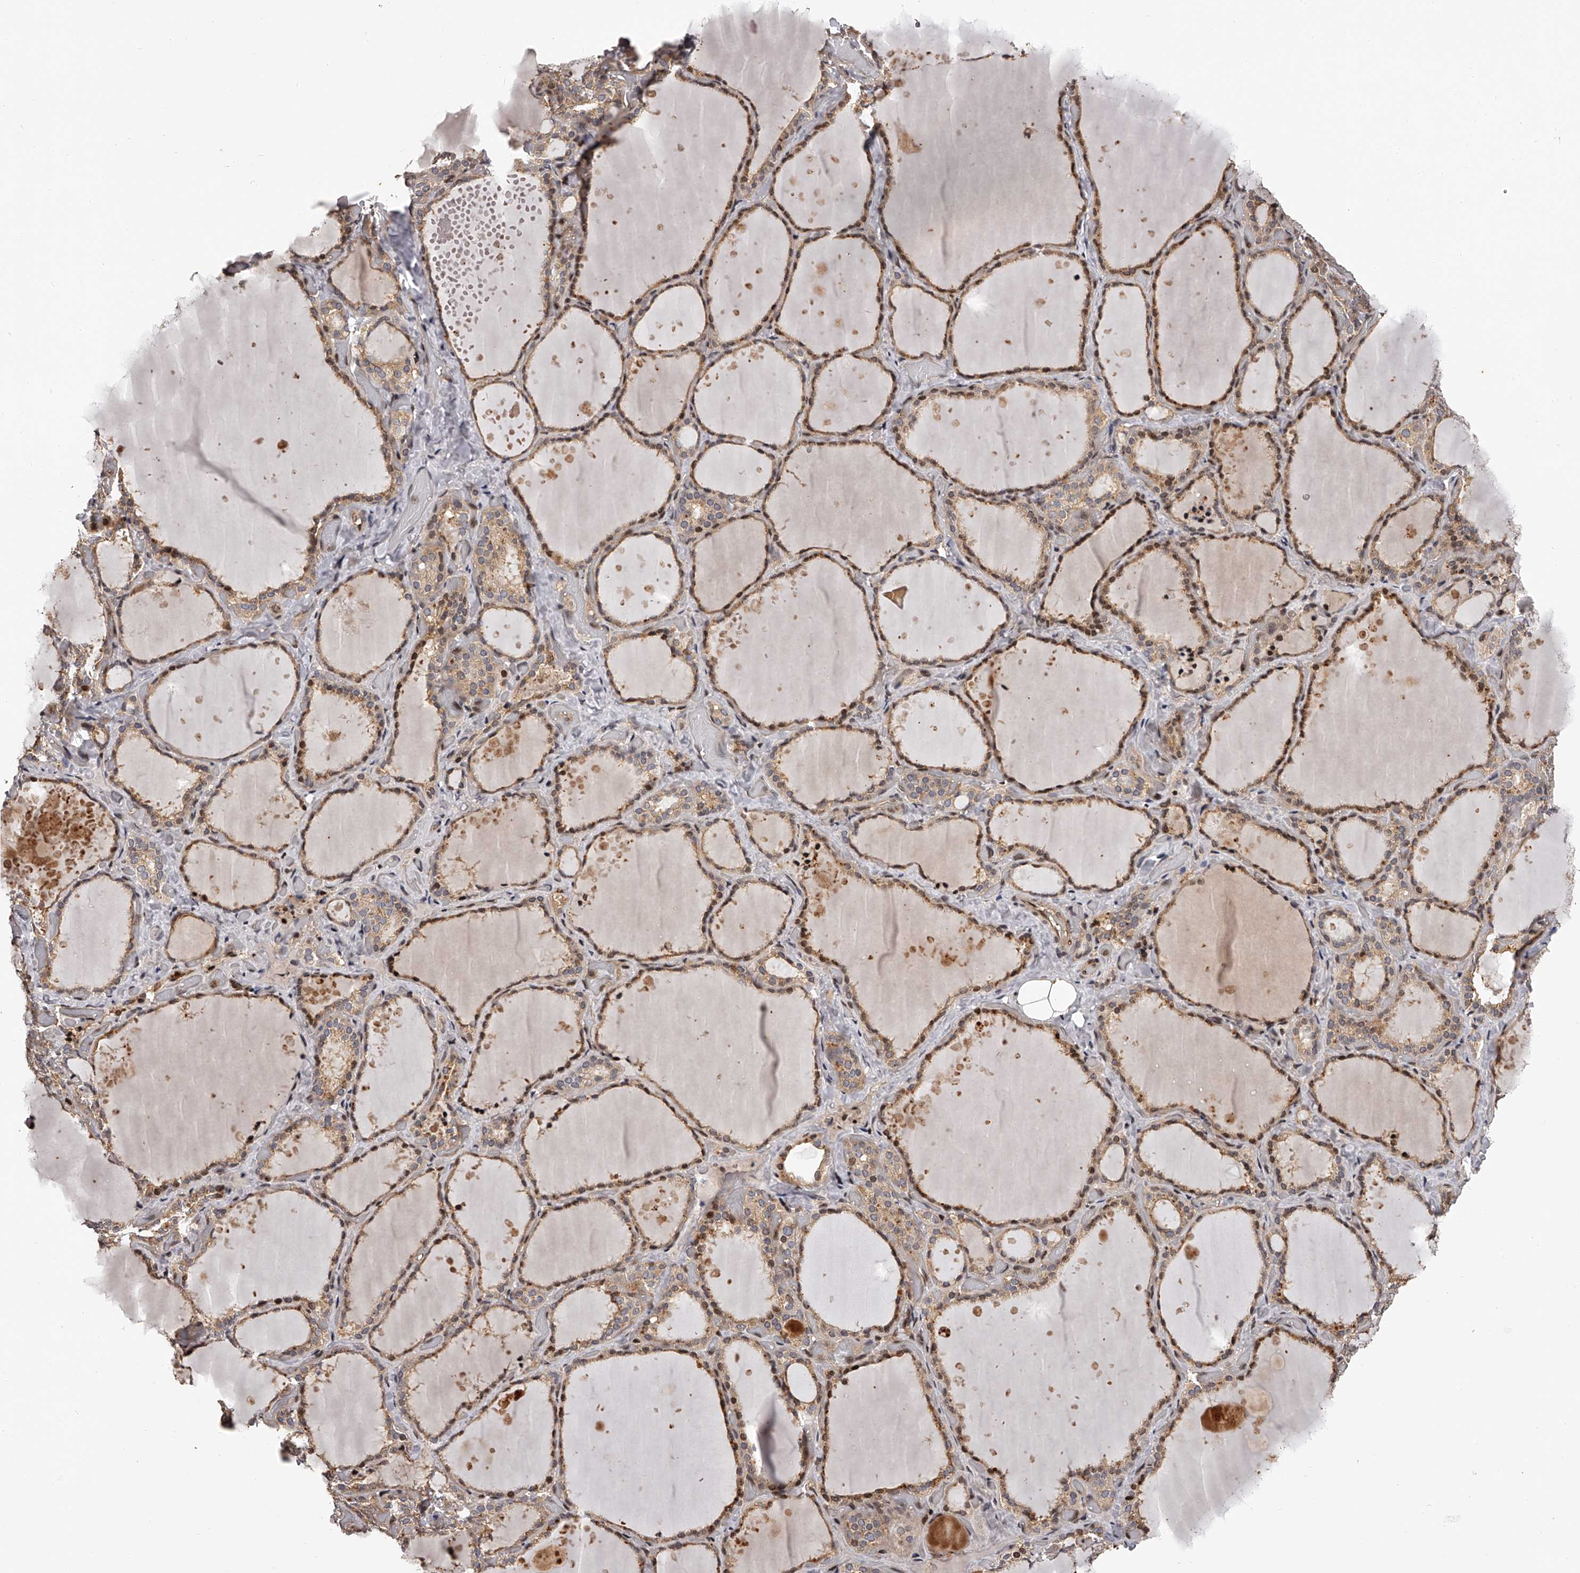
{"staining": {"intensity": "moderate", "quantity": ">75%", "location": "cytoplasmic/membranous,nuclear"}, "tissue": "thyroid gland", "cell_type": "Glandular cells", "image_type": "normal", "snomed": [{"axis": "morphology", "description": "Normal tissue, NOS"}, {"axis": "topography", "description": "Thyroid gland"}], "caption": "The micrograph demonstrates staining of unremarkable thyroid gland, revealing moderate cytoplasmic/membranous,nuclear protein positivity (brown color) within glandular cells.", "gene": "PFDN2", "patient": {"sex": "female", "age": 44}}